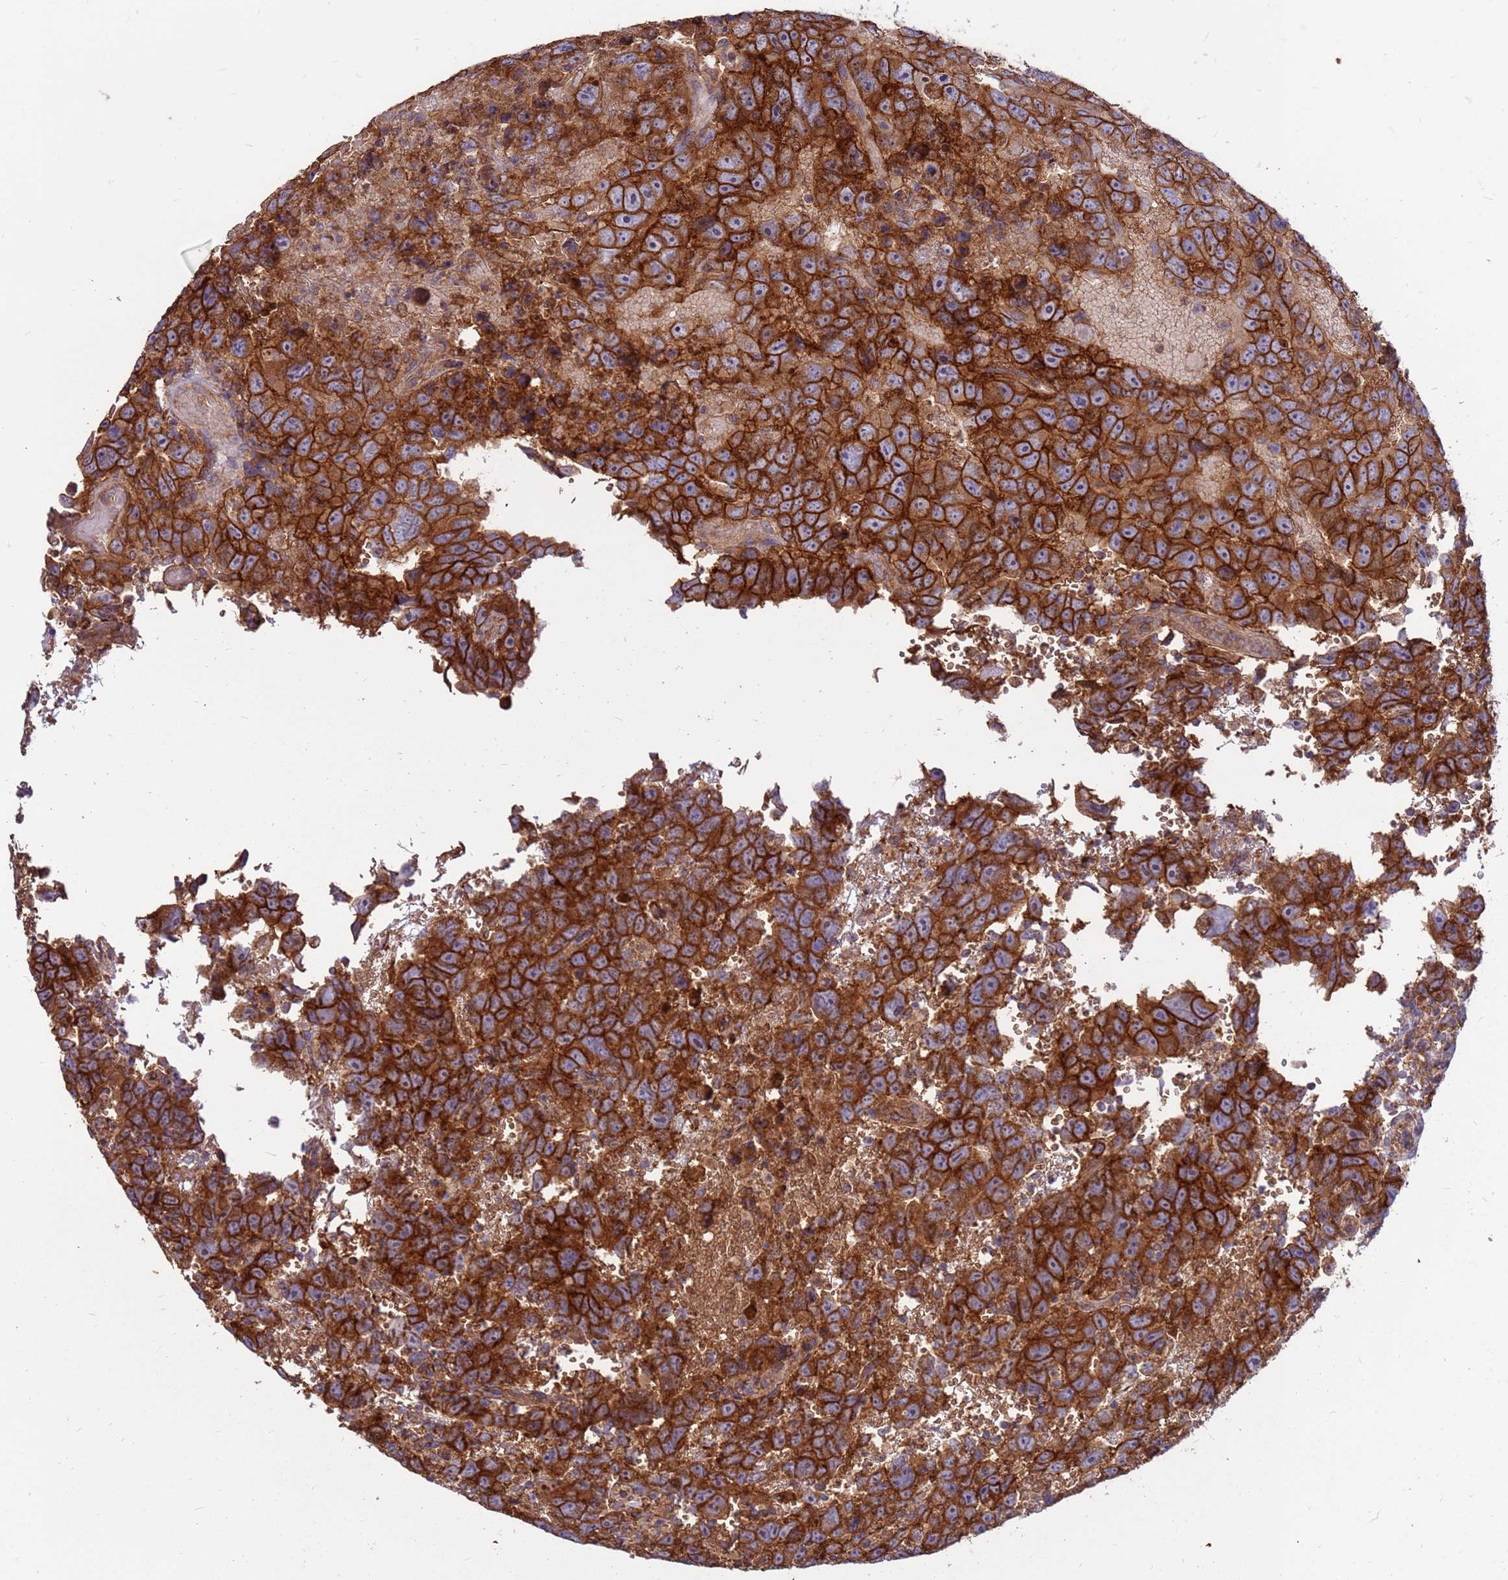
{"staining": {"intensity": "strong", "quantity": ">75%", "location": "cytoplasmic/membranous"}, "tissue": "testis cancer", "cell_type": "Tumor cells", "image_type": "cancer", "snomed": [{"axis": "morphology", "description": "Carcinoma, Embryonal, NOS"}, {"axis": "topography", "description": "Testis"}], "caption": "This is a histology image of immunohistochemistry staining of testis cancer (embryonal carcinoma), which shows strong positivity in the cytoplasmic/membranous of tumor cells.", "gene": "SLC44A5", "patient": {"sex": "male", "age": 45}}